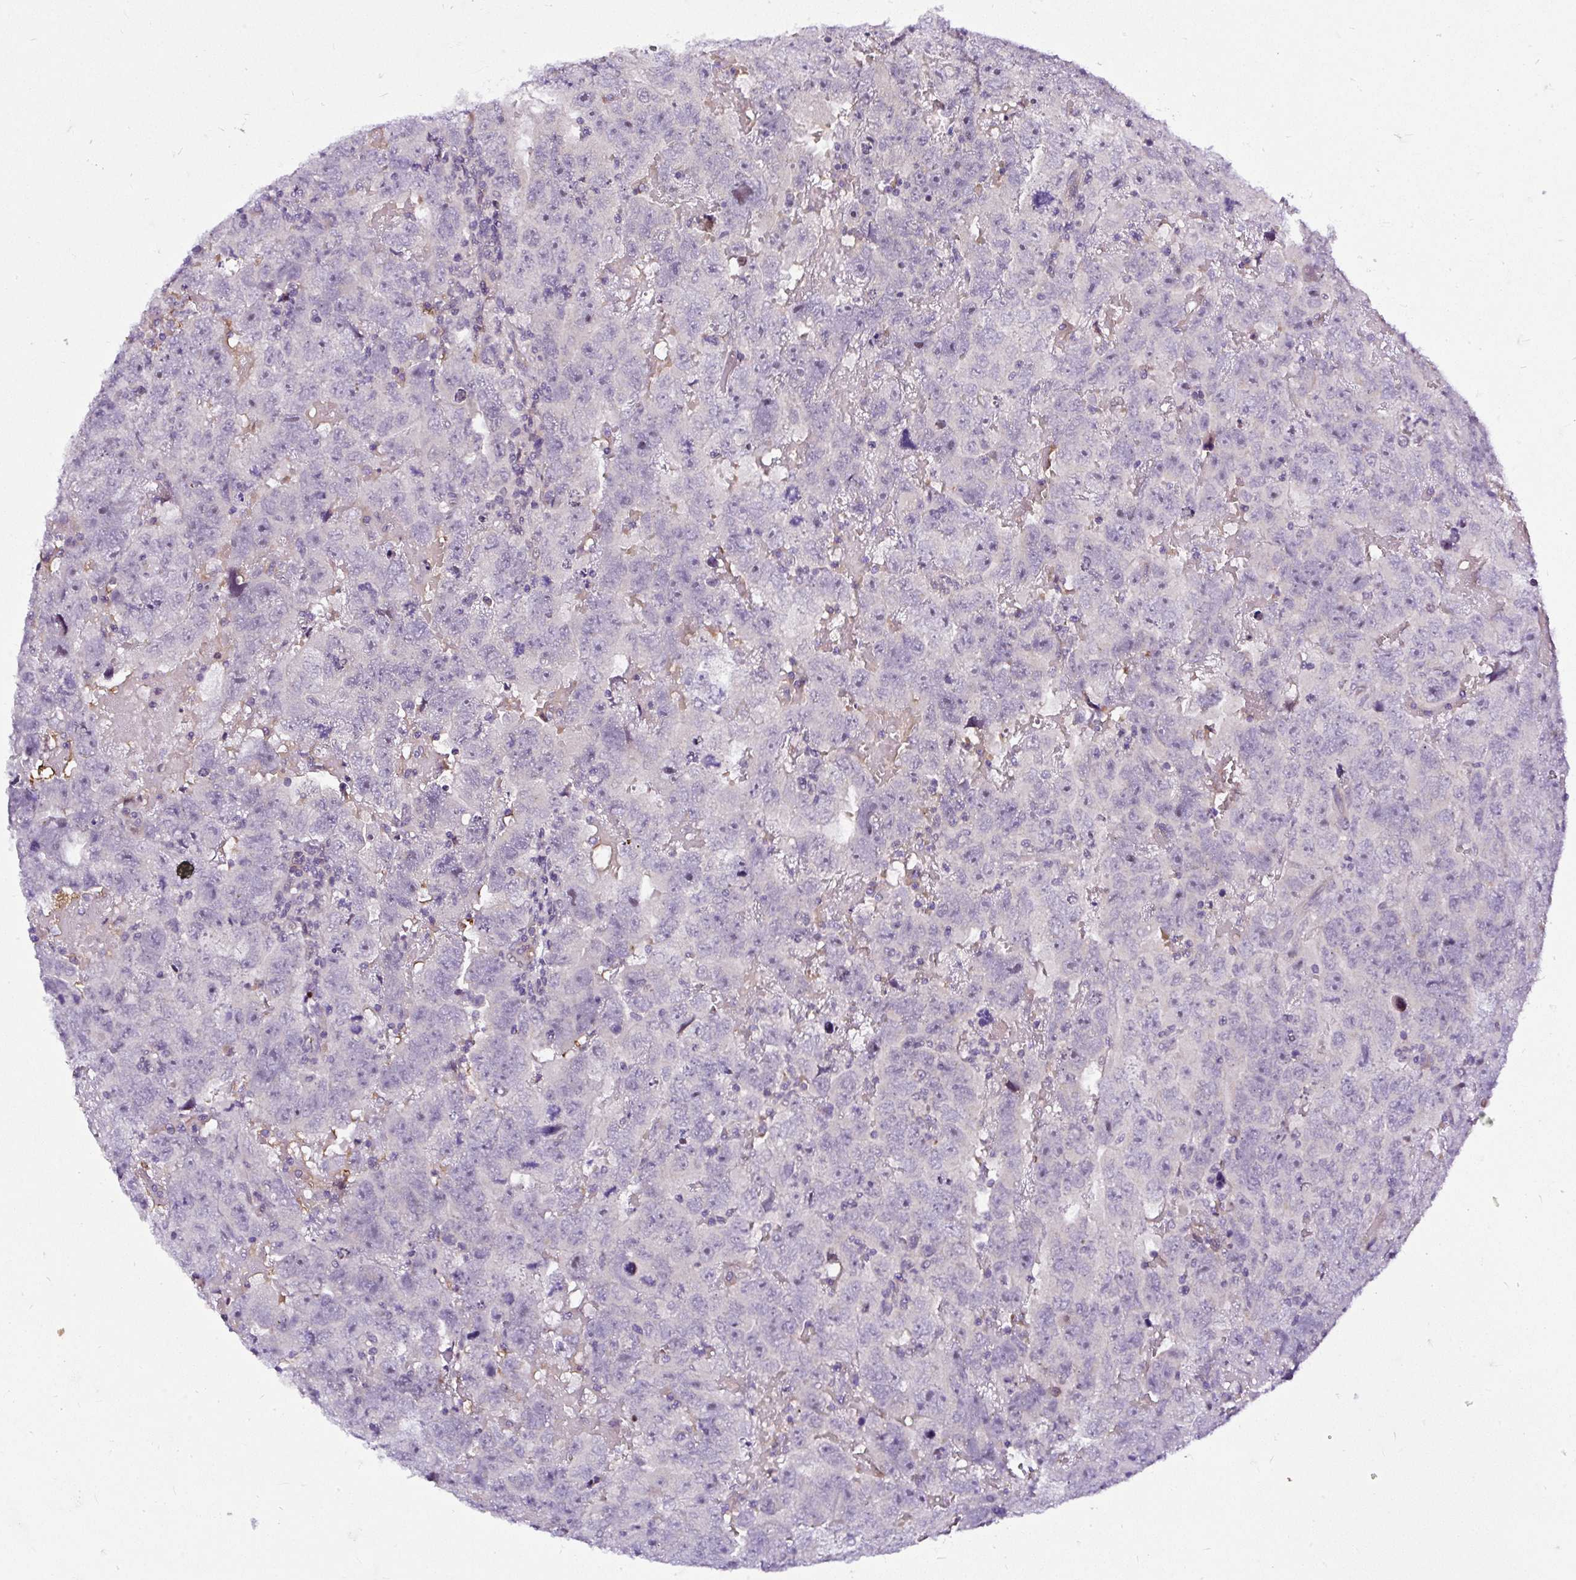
{"staining": {"intensity": "negative", "quantity": "none", "location": "none"}, "tissue": "testis cancer", "cell_type": "Tumor cells", "image_type": "cancer", "snomed": [{"axis": "morphology", "description": "Carcinoma, Embryonal, NOS"}, {"axis": "topography", "description": "Testis"}], "caption": "A photomicrograph of testis cancer stained for a protein demonstrates no brown staining in tumor cells. The staining was performed using DAB (3,3'-diaminobenzidine) to visualize the protein expression in brown, while the nuclei were stained in blue with hematoxylin (Magnification: 20x).", "gene": "DEPDC5", "patient": {"sex": "male", "age": 45}}